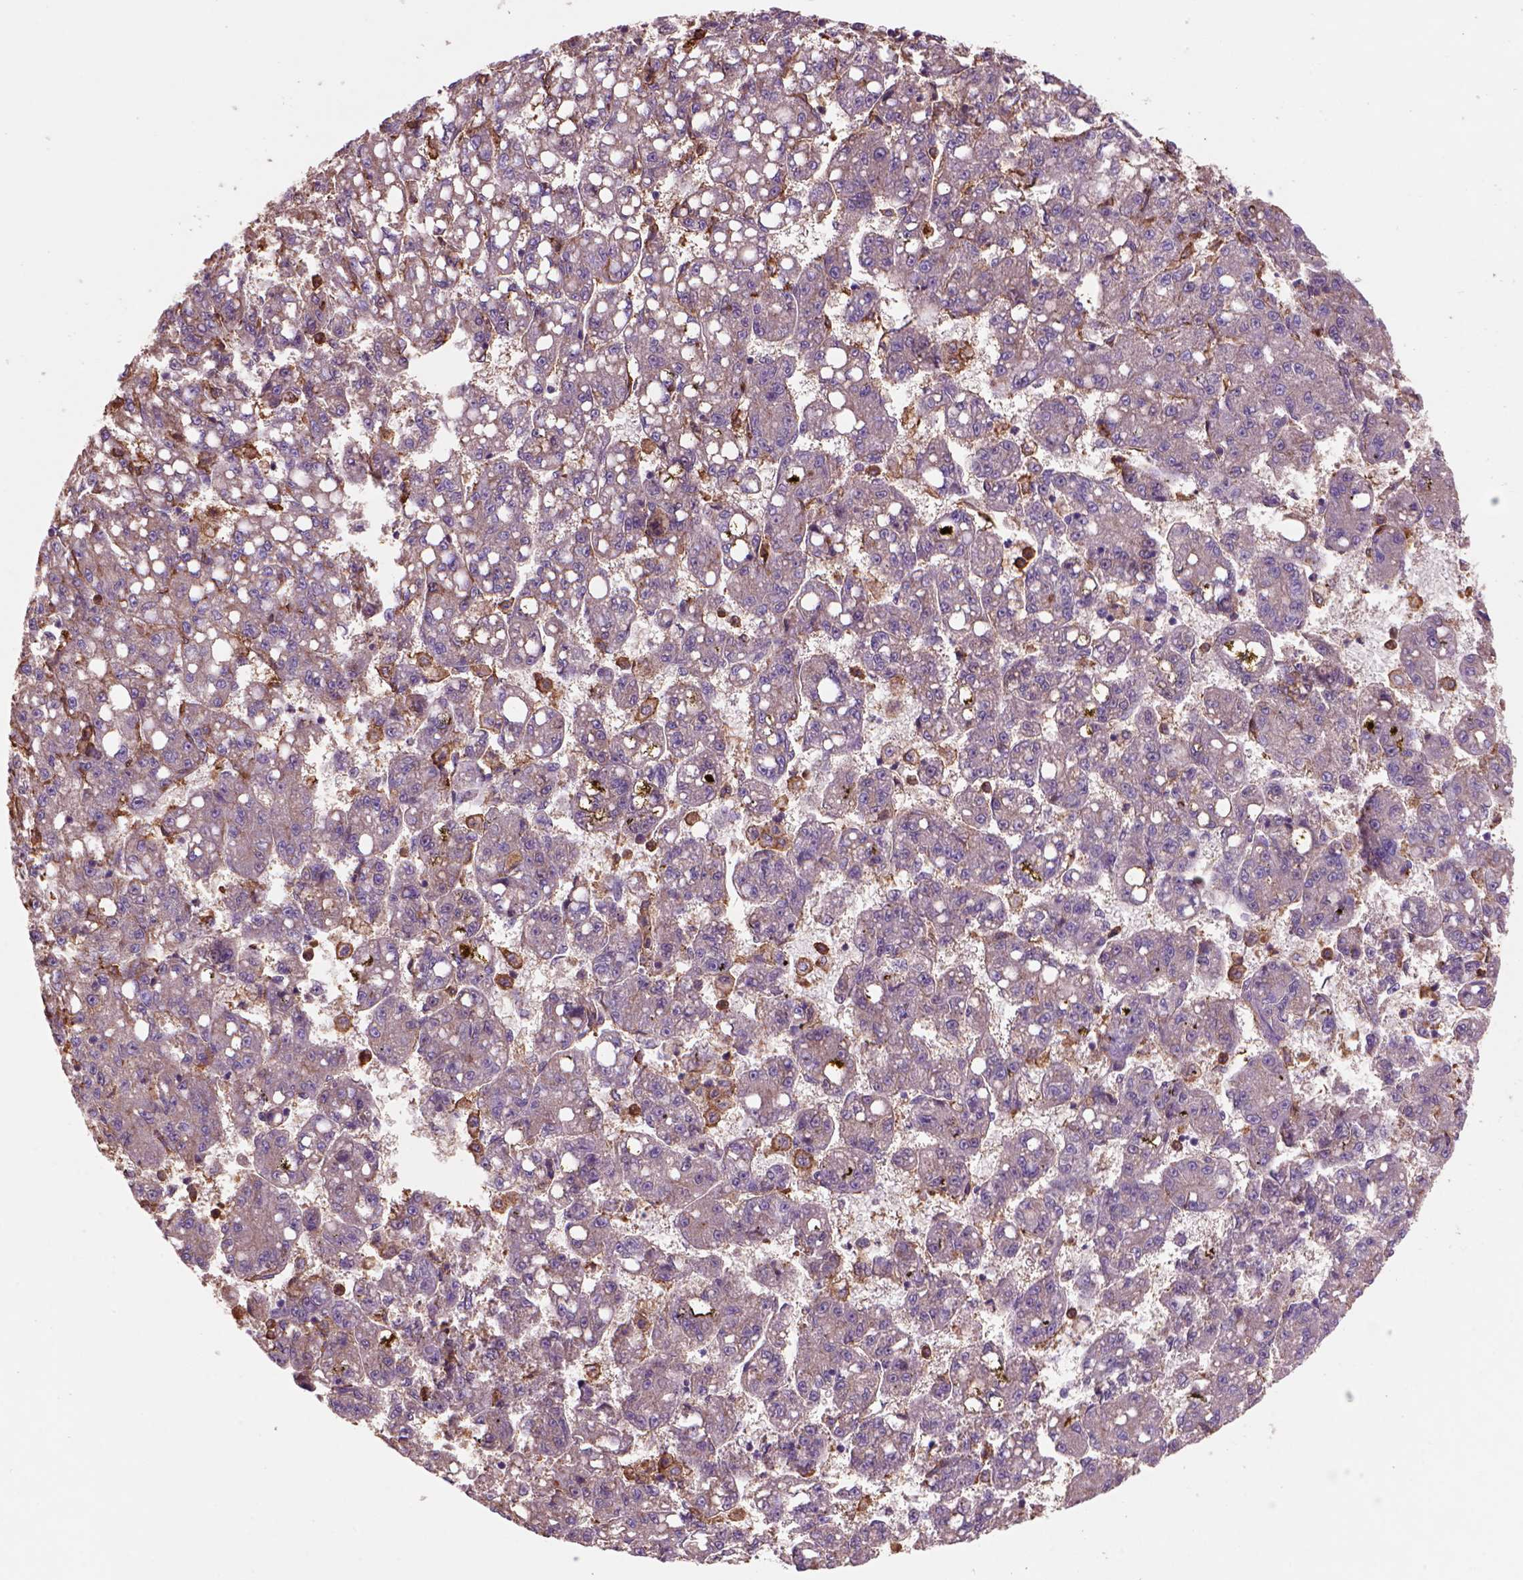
{"staining": {"intensity": "negative", "quantity": "none", "location": "none"}, "tissue": "liver cancer", "cell_type": "Tumor cells", "image_type": "cancer", "snomed": [{"axis": "morphology", "description": "Carcinoma, Hepatocellular, NOS"}, {"axis": "topography", "description": "Liver"}], "caption": "Immunohistochemistry photomicrograph of liver cancer stained for a protein (brown), which reveals no positivity in tumor cells. The staining is performed using DAB brown chromogen with nuclei counter-stained in using hematoxylin.", "gene": "CD14", "patient": {"sex": "female", "age": 65}}